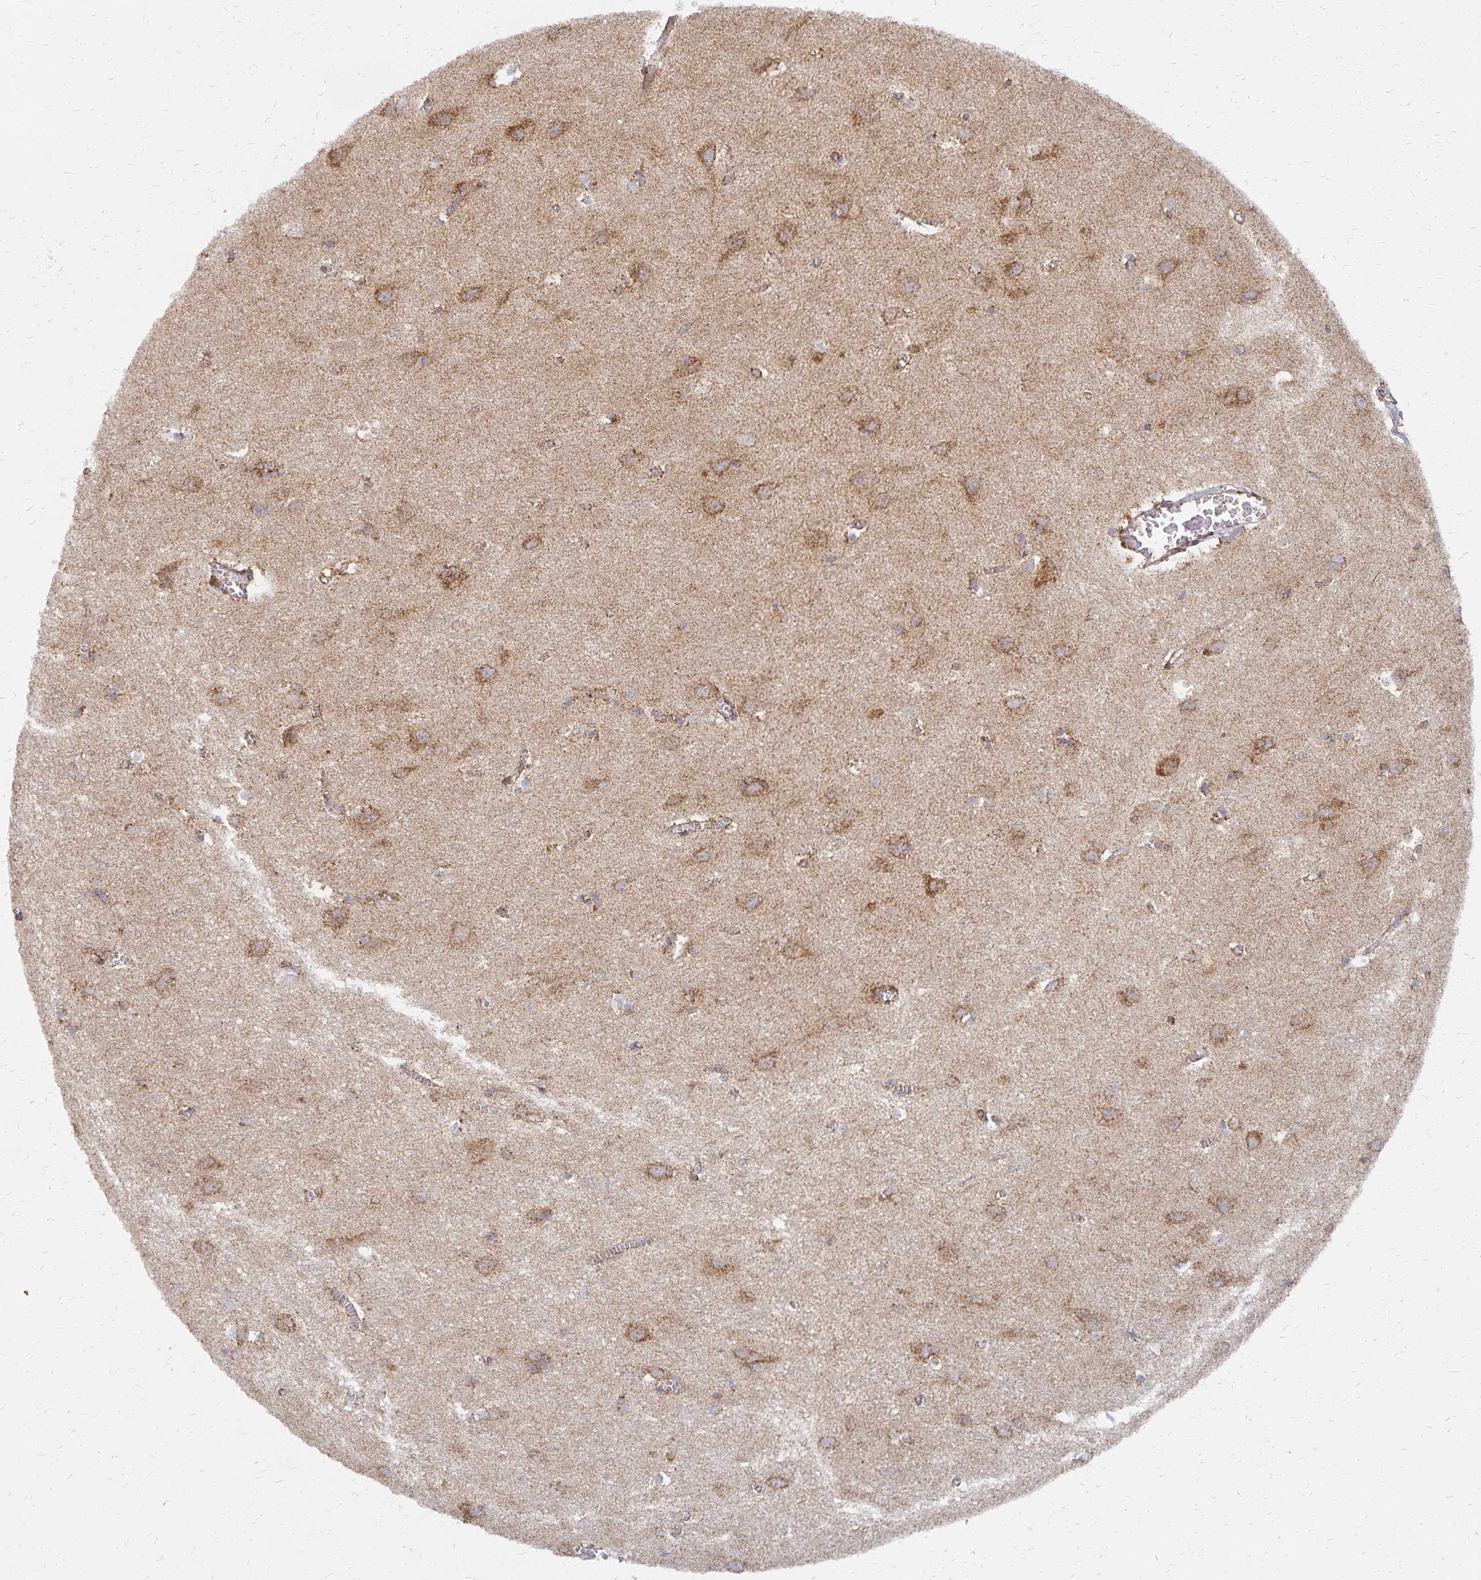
{"staining": {"intensity": "moderate", "quantity": ">75%", "location": "cytoplasmic/membranous"}, "tissue": "cerebral cortex", "cell_type": "Endothelial cells", "image_type": "normal", "snomed": [{"axis": "morphology", "description": "Normal tissue, NOS"}, {"axis": "topography", "description": "Cerebral cortex"}], "caption": "This micrograph reveals unremarkable cerebral cortex stained with immunohistochemistry (IHC) to label a protein in brown. The cytoplasmic/membranous of endothelial cells show moderate positivity for the protein. Nuclei are counter-stained blue.", "gene": "STOML2", "patient": {"sex": "male", "age": 70}}